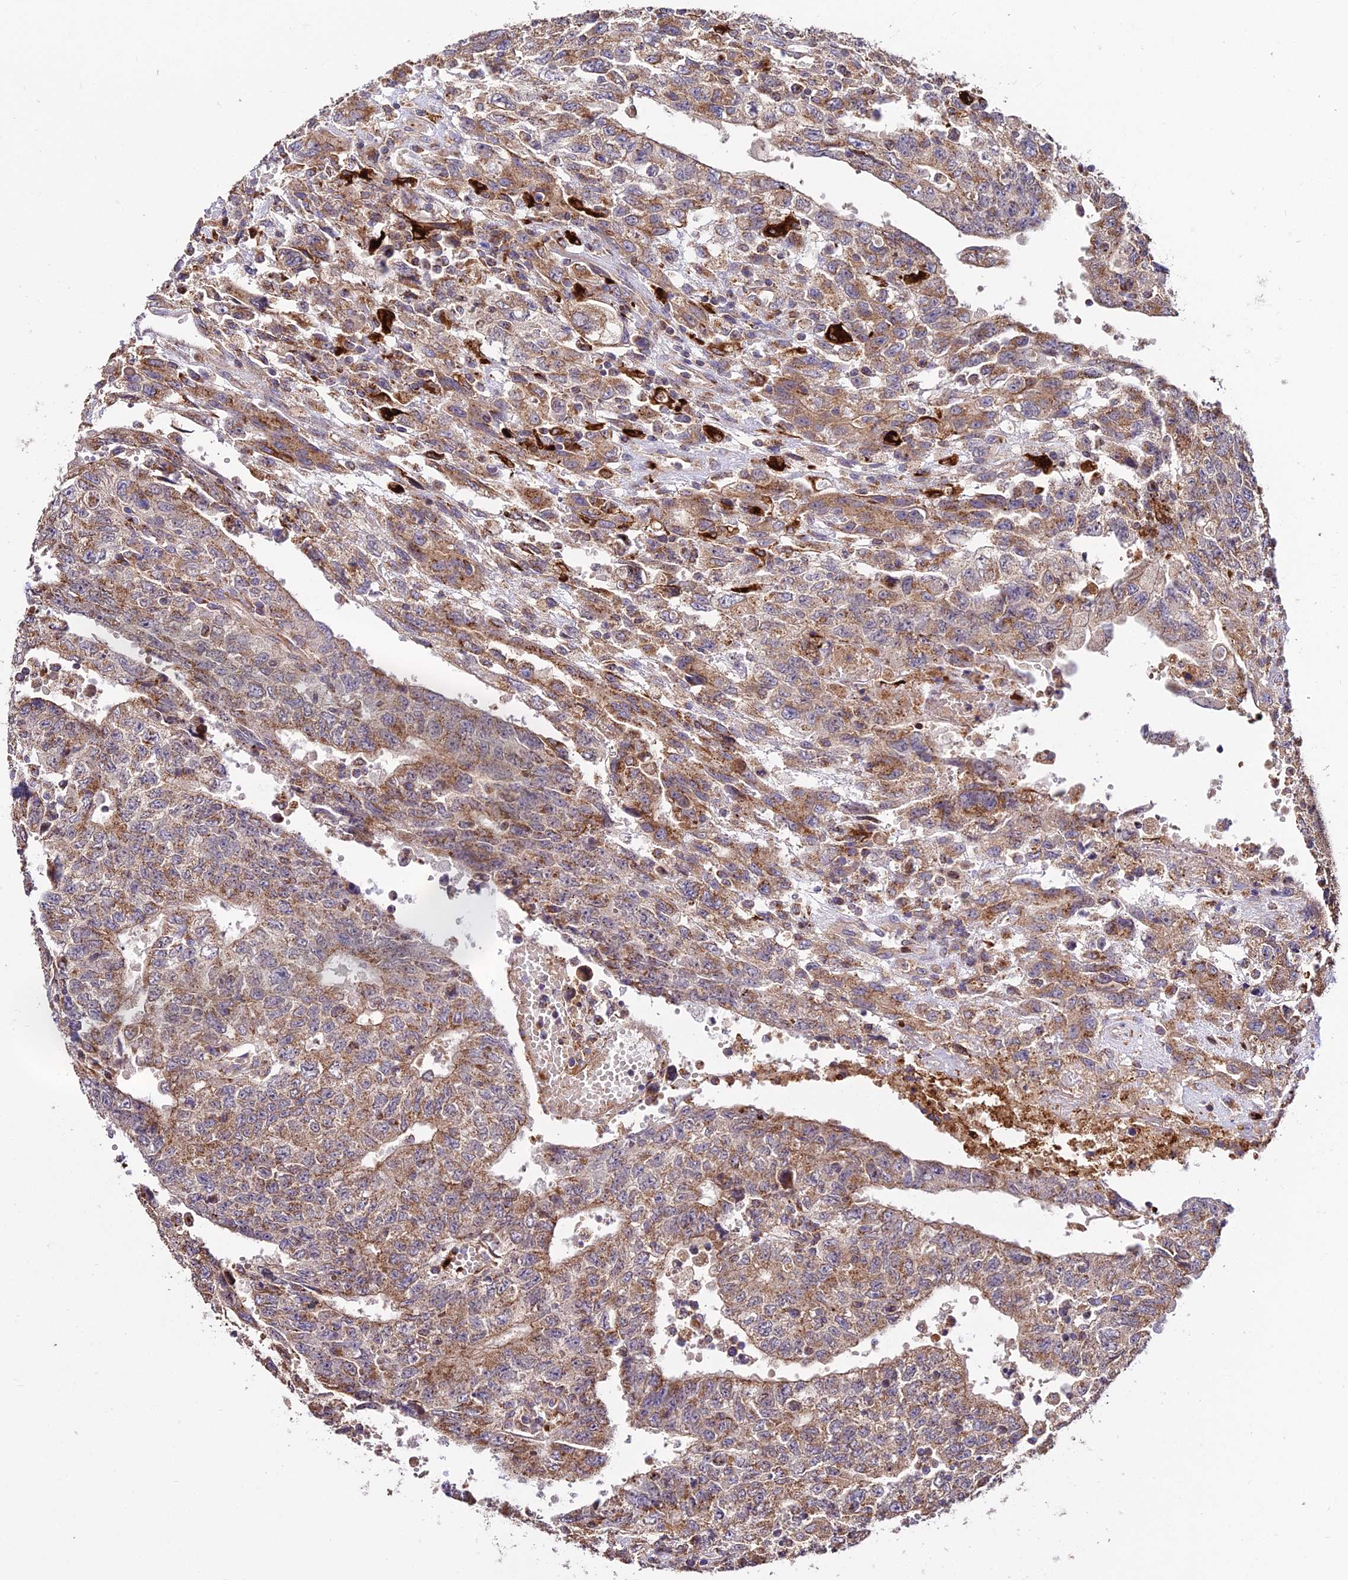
{"staining": {"intensity": "moderate", "quantity": ">75%", "location": "cytoplasmic/membranous"}, "tissue": "testis cancer", "cell_type": "Tumor cells", "image_type": "cancer", "snomed": [{"axis": "morphology", "description": "Carcinoma, Embryonal, NOS"}, {"axis": "topography", "description": "Testis"}], "caption": "Protein staining of testis embryonal carcinoma tissue shows moderate cytoplasmic/membranous staining in approximately >75% of tumor cells.", "gene": "PEX19", "patient": {"sex": "male", "age": 34}}